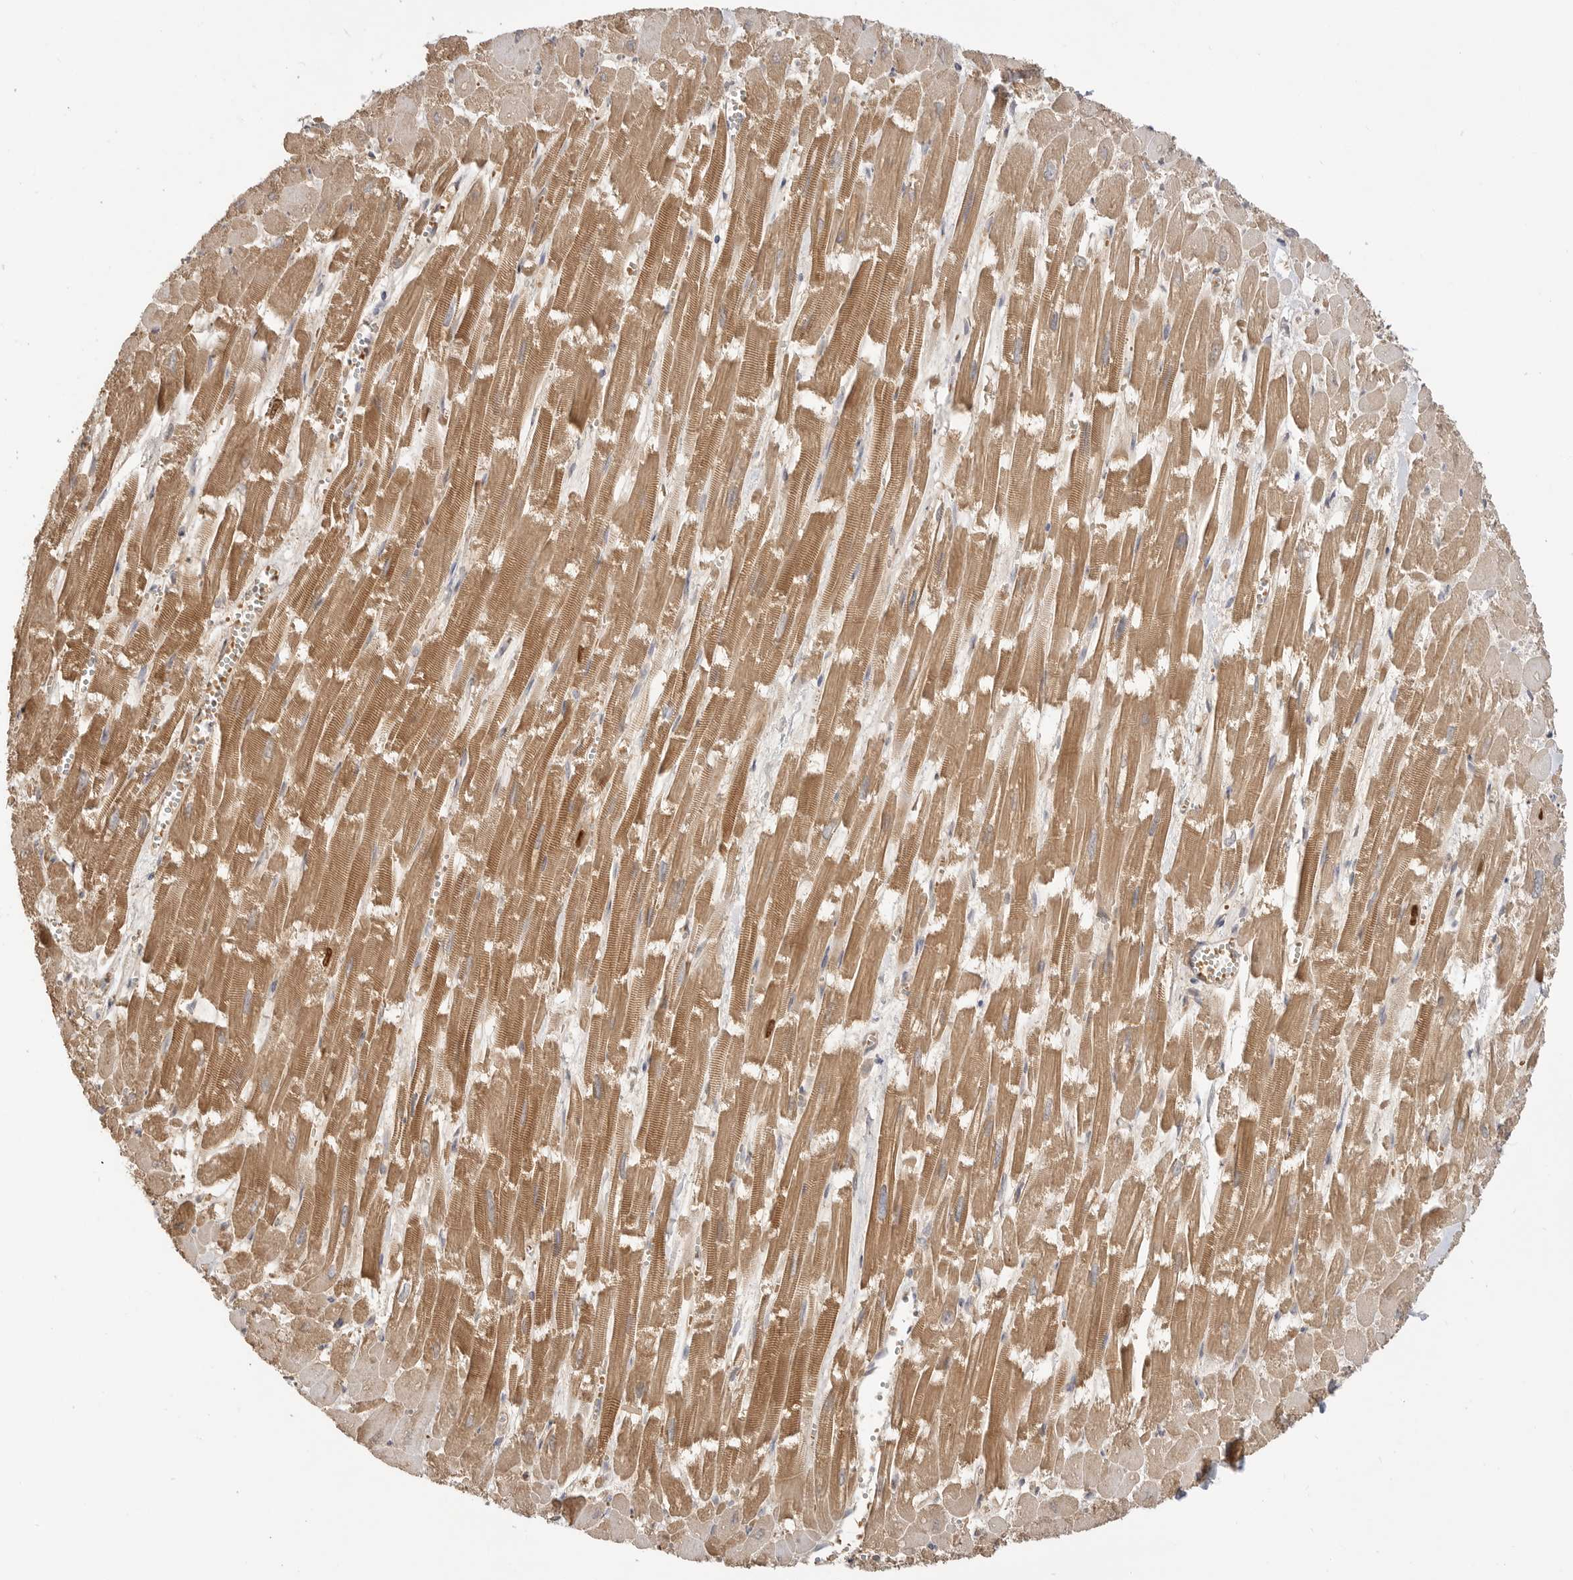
{"staining": {"intensity": "strong", "quantity": ">75%", "location": "cytoplasmic/membranous"}, "tissue": "heart muscle", "cell_type": "Cardiomyocytes", "image_type": "normal", "snomed": [{"axis": "morphology", "description": "Normal tissue, NOS"}, {"axis": "topography", "description": "Heart"}], "caption": "Protein expression analysis of normal human heart muscle reveals strong cytoplasmic/membranous positivity in about >75% of cardiomyocytes.", "gene": "CLDN12", "patient": {"sex": "male", "age": 54}}